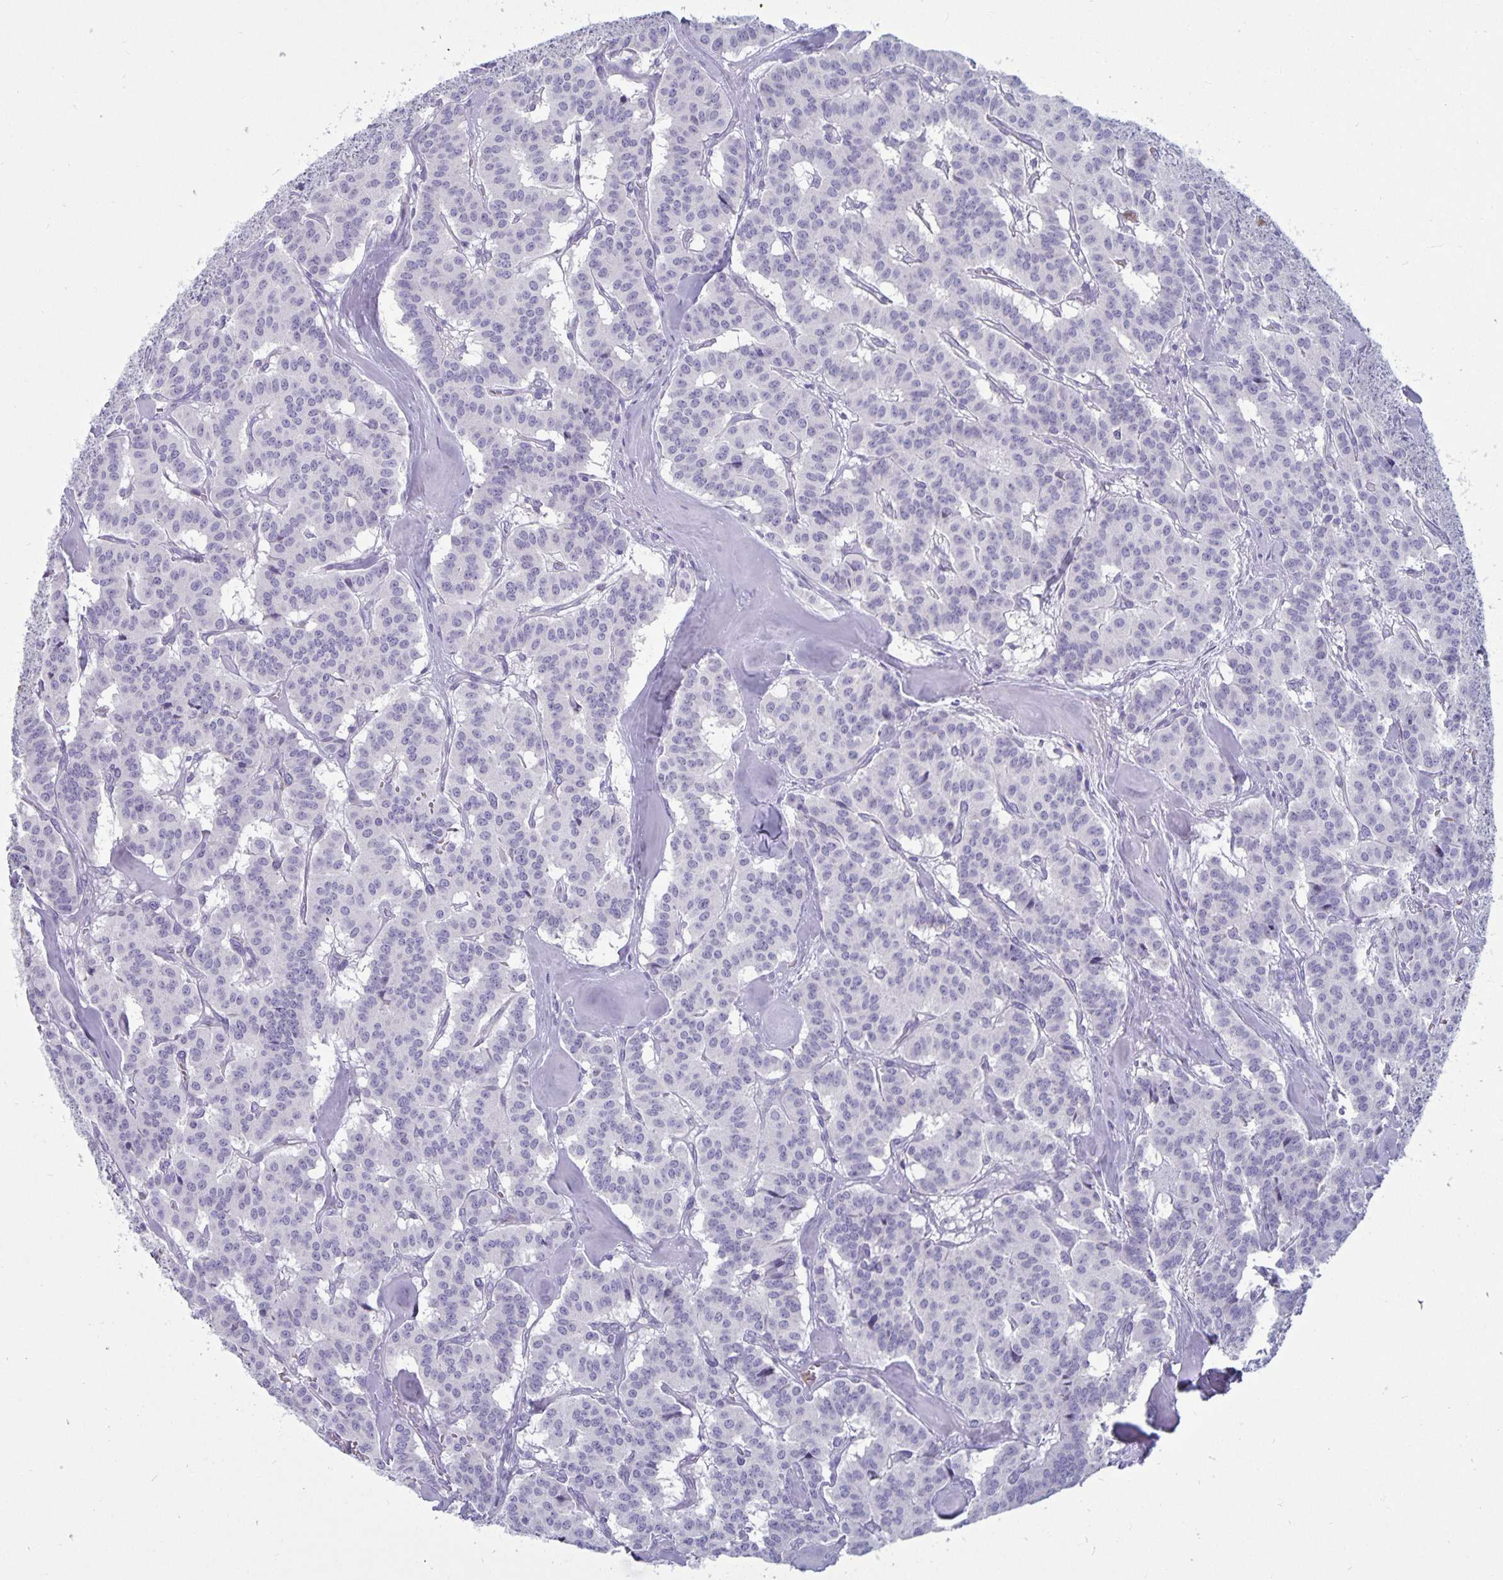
{"staining": {"intensity": "negative", "quantity": "none", "location": "none"}, "tissue": "carcinoid", "cell_type": "Tumor cells", "image_type": "cancer", "snomed": [{"axis": "morphology", "description": "Normal tissue, NOS"}, {"axis": "morphology", "description": "Carcinoid, malignant, NOS"}, {"axis": "topography", "description": "Lung"}], "caption": "A photomicrograph of carcinoid stained for a protein demonstrates no brown staining in tumor cells. (IHC, brightfield microscopy, high magnification).", "gene": "PLCB3", "patient": {"sex": "female", "age": 46}}